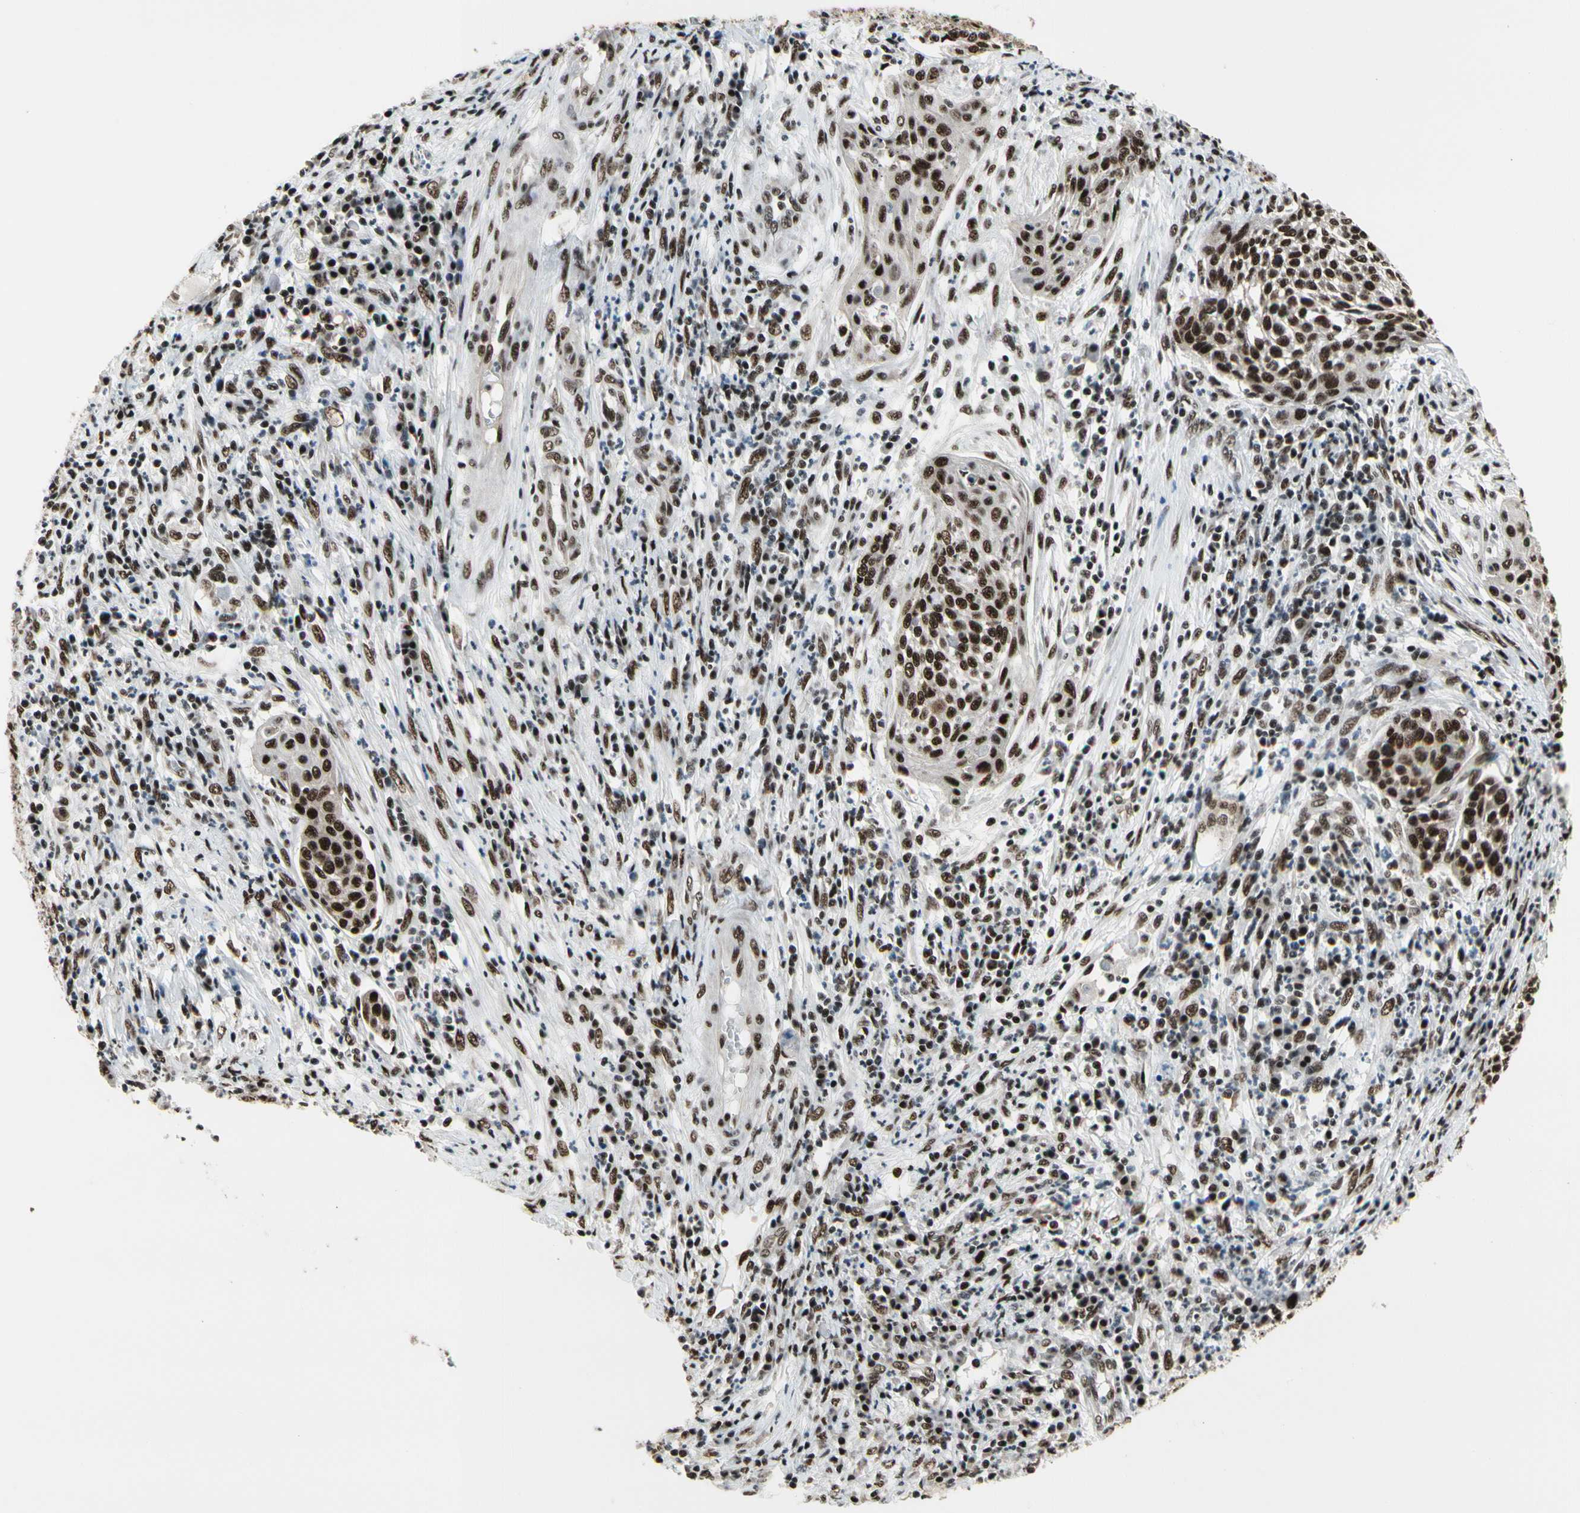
{"staining": {"intensity": "strong", "quantity": ">75%", "location": "nuclear"}, "tissue": "cervical cancer", "cell_type": "Tumor cells", "image_type": "cancer", "snomed": [{"axis": "morphology", "description": "Squamous cell carcinoma, NOS"}, {"axis": "topography", "description": "Cervix"}], "caption": "Protein analysis of cervical cancer tissue displays strong nuclear positivity in about >75% of tumor cells.", "gene": "SRSF11", "patient": {"sex": "female", "age": 34}}